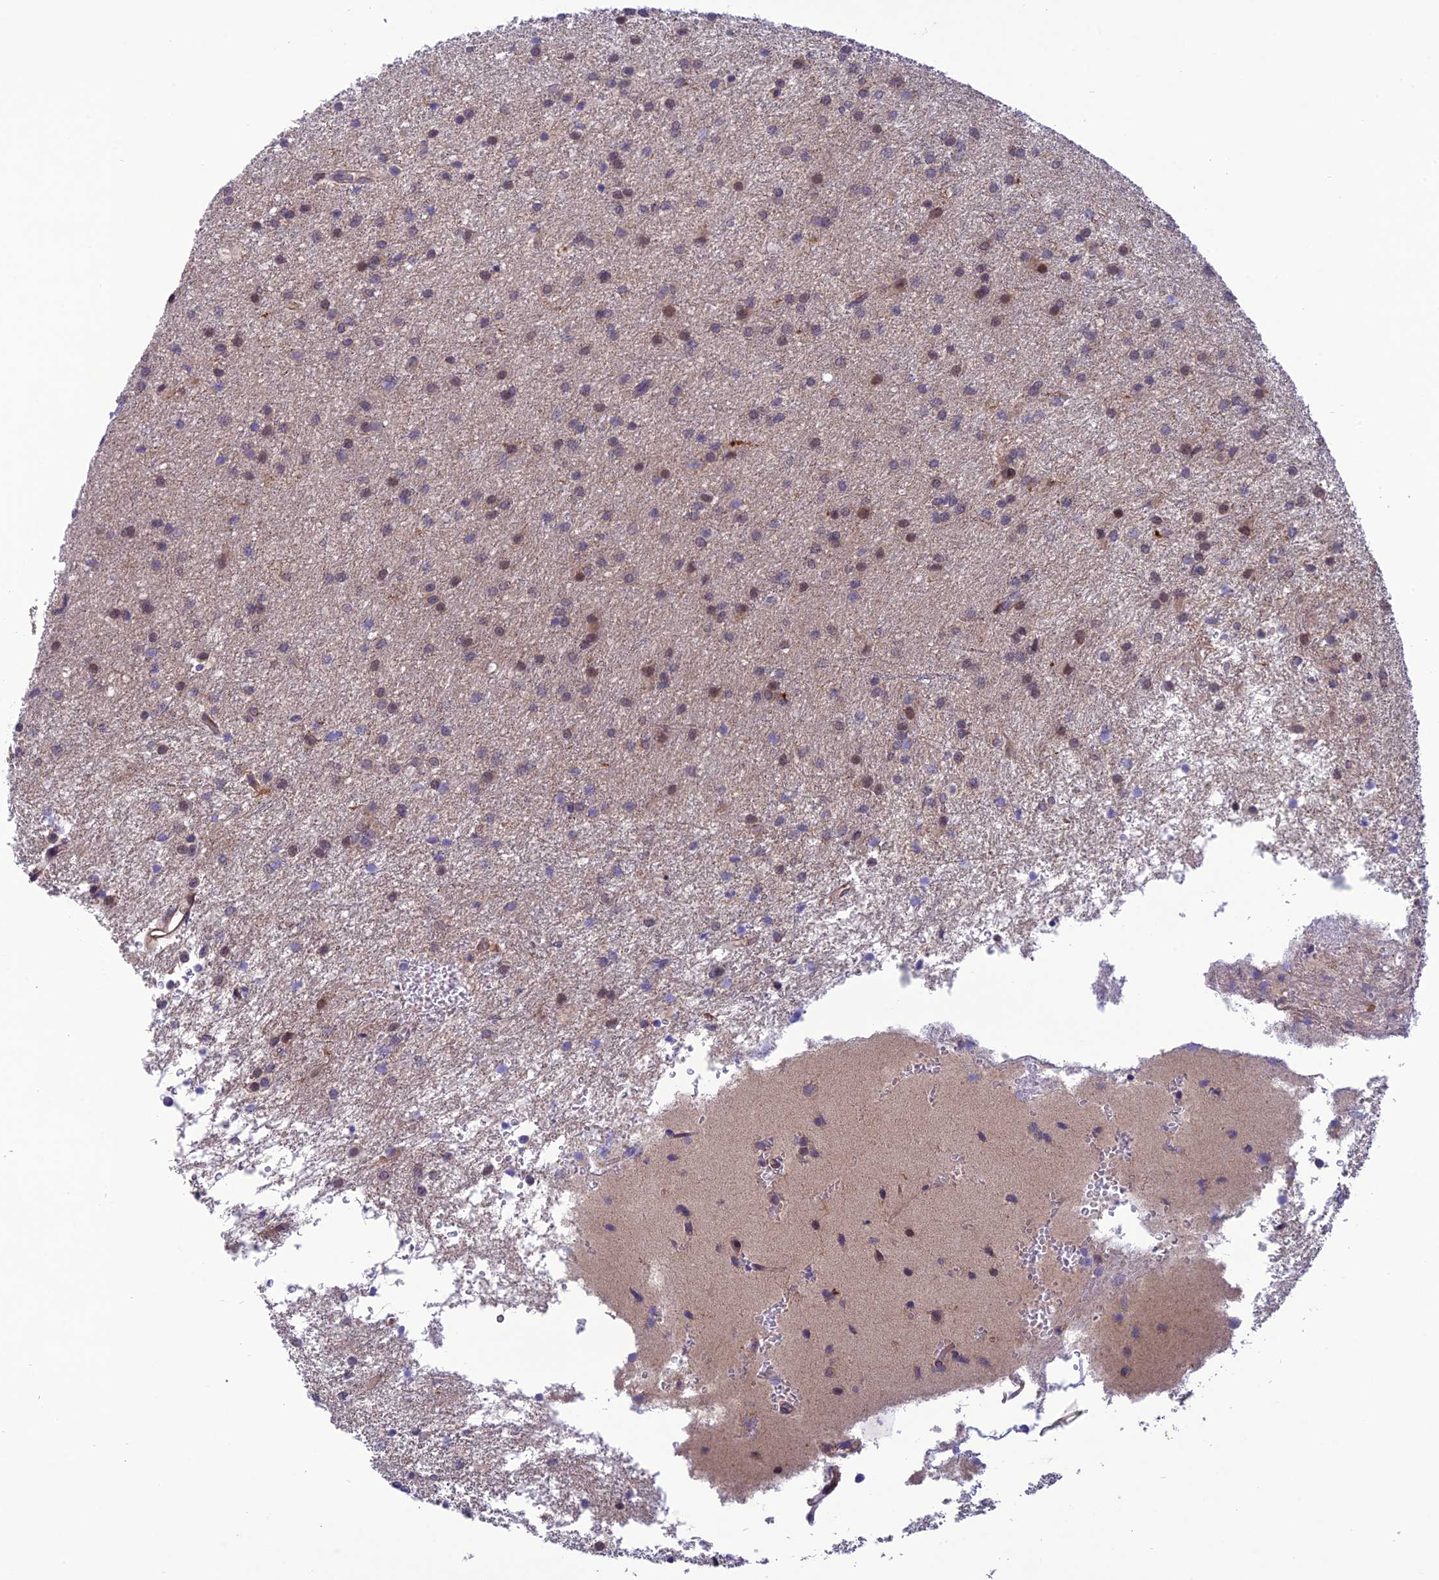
{"staining": {"intensity": "weak", "quantity": "25%-75%", "location": "cytoplasmic/membranous"}, "tissue": "glioma", "cell_type": "Tumor cells", "image_type": "cancer", "snomed": [{"axis": "morphology", "description": "Glioma, malignant, High grade"}, {"axis": "topography", "description": "Brain"}], "caption": "This histopathology image exhibits immunohistochemistry staining of human glioma, with low weak cytoplasmic/membranous staining in approximately 25%-75% of tumor cells.", "gene": "UROS", "patient": {"sex": "female", "age": 50}}